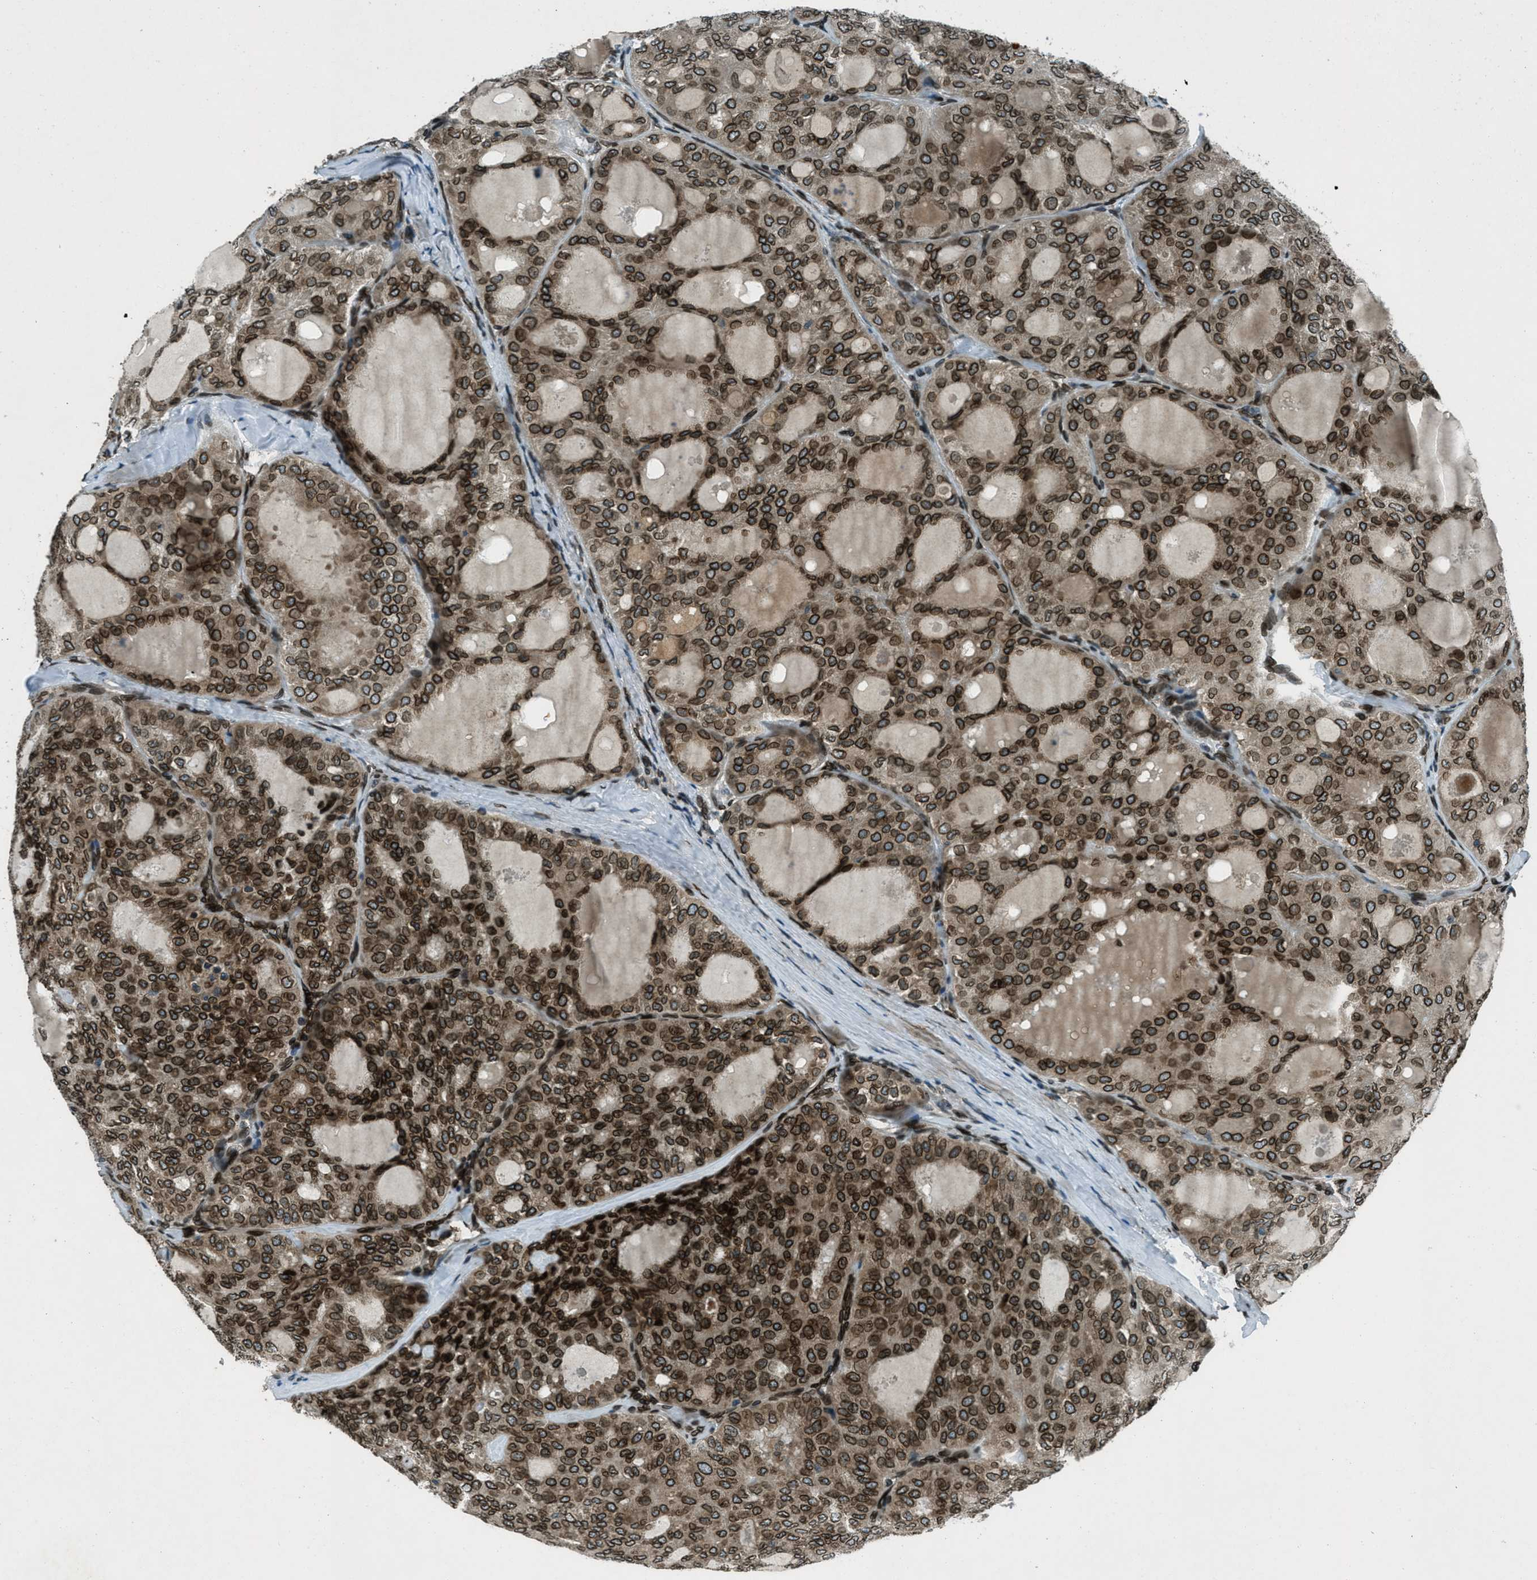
{"staining": {"intensity": "strong", "quantity": ">75%", "location": "cytoplasmic/membranous,nuclear"}, "tissue": "thyroid cancer", "cell_type": "Tumor cells", "image_type": "cancer", "snomed": [{"axis": "morphology", "description": "Follicular adenoma carcinoma, NOS"}, {"axis": "topography", "description": "Thyroid gland"}], "caption": "IHC histopathology image of neoplastic tissue: human thyroid follicular adenoma carcinoma stained using IHC displays high levels of strong protein expression localized specifically in the cytoplasmic/membranous and nuclear of tumor cells, appearing as a cytoplasmic/membranous and nuclear brown color.", "gene": "LEMD2", "patient": {"sex": "male", "age": 75}}